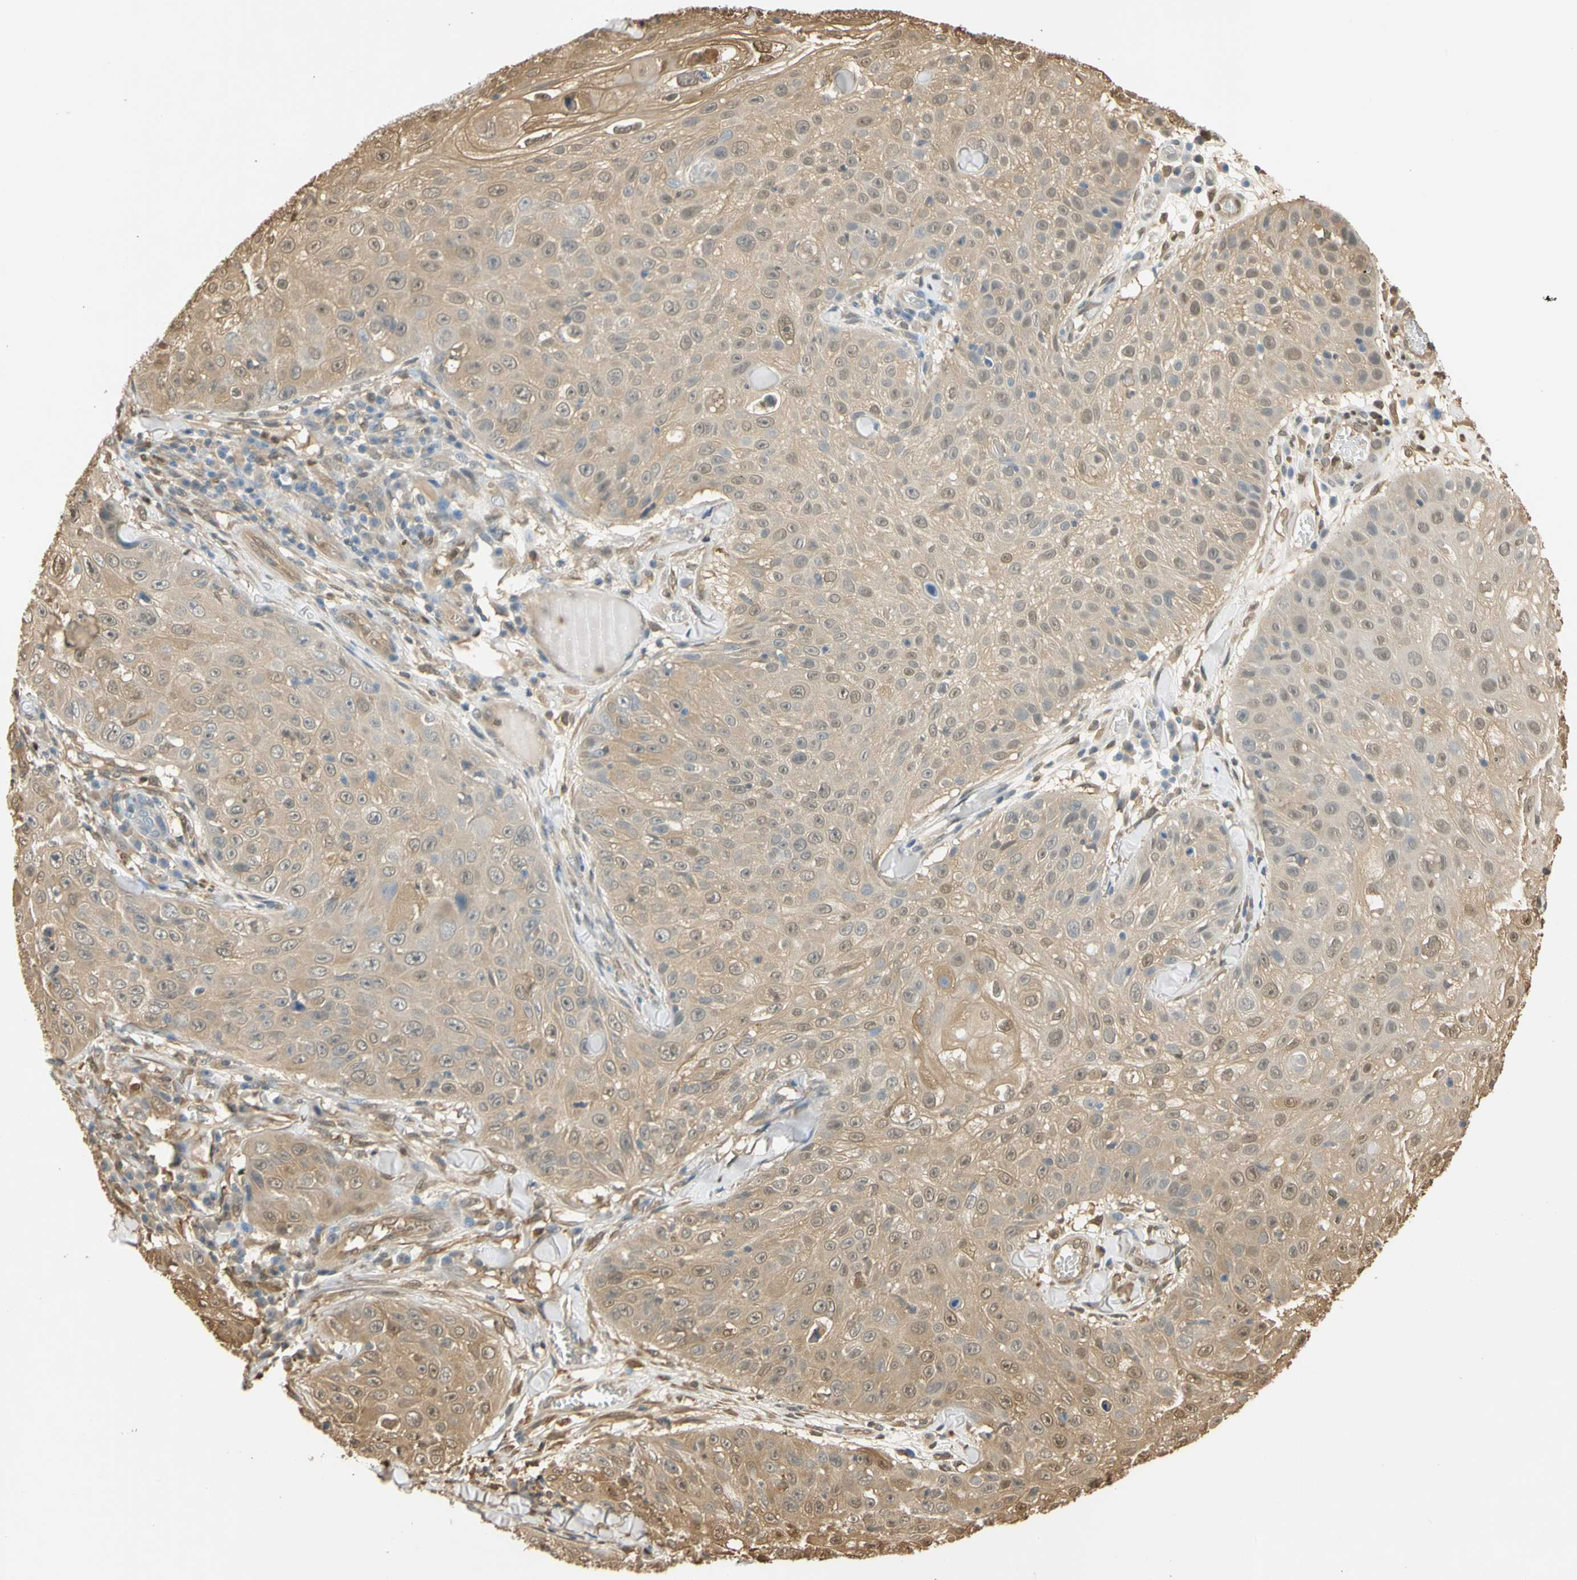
{"staining": {"intensity": "weak", "quantity": ">75%", "location": "cytoplasmic/membranous"}, "tissue": "skin cancer", "cell_type": "Tumor cells", "image_type": "cancer", "snomed": [{"axis": "morphology", "description": "Squamous cell carcinoma, NOS"}, {"axis": "topography", "description": "Skin"}], "caption": "Immunohistochemistry (IHC) staining of skin cancer, which exhibits low levels of weak cytoplasmic/membranous staining in approximately >75% of tumor cells indicating weak cytoplasmic/membranous protein expression. The staining was performed using DAB (3,3'-diaminobenzidine) (brown) for protein detection and nuclei were counterstained in hematoxylin (blue).", "gene": "S100A6", "patient": {"sex": "male", "age": 86}}